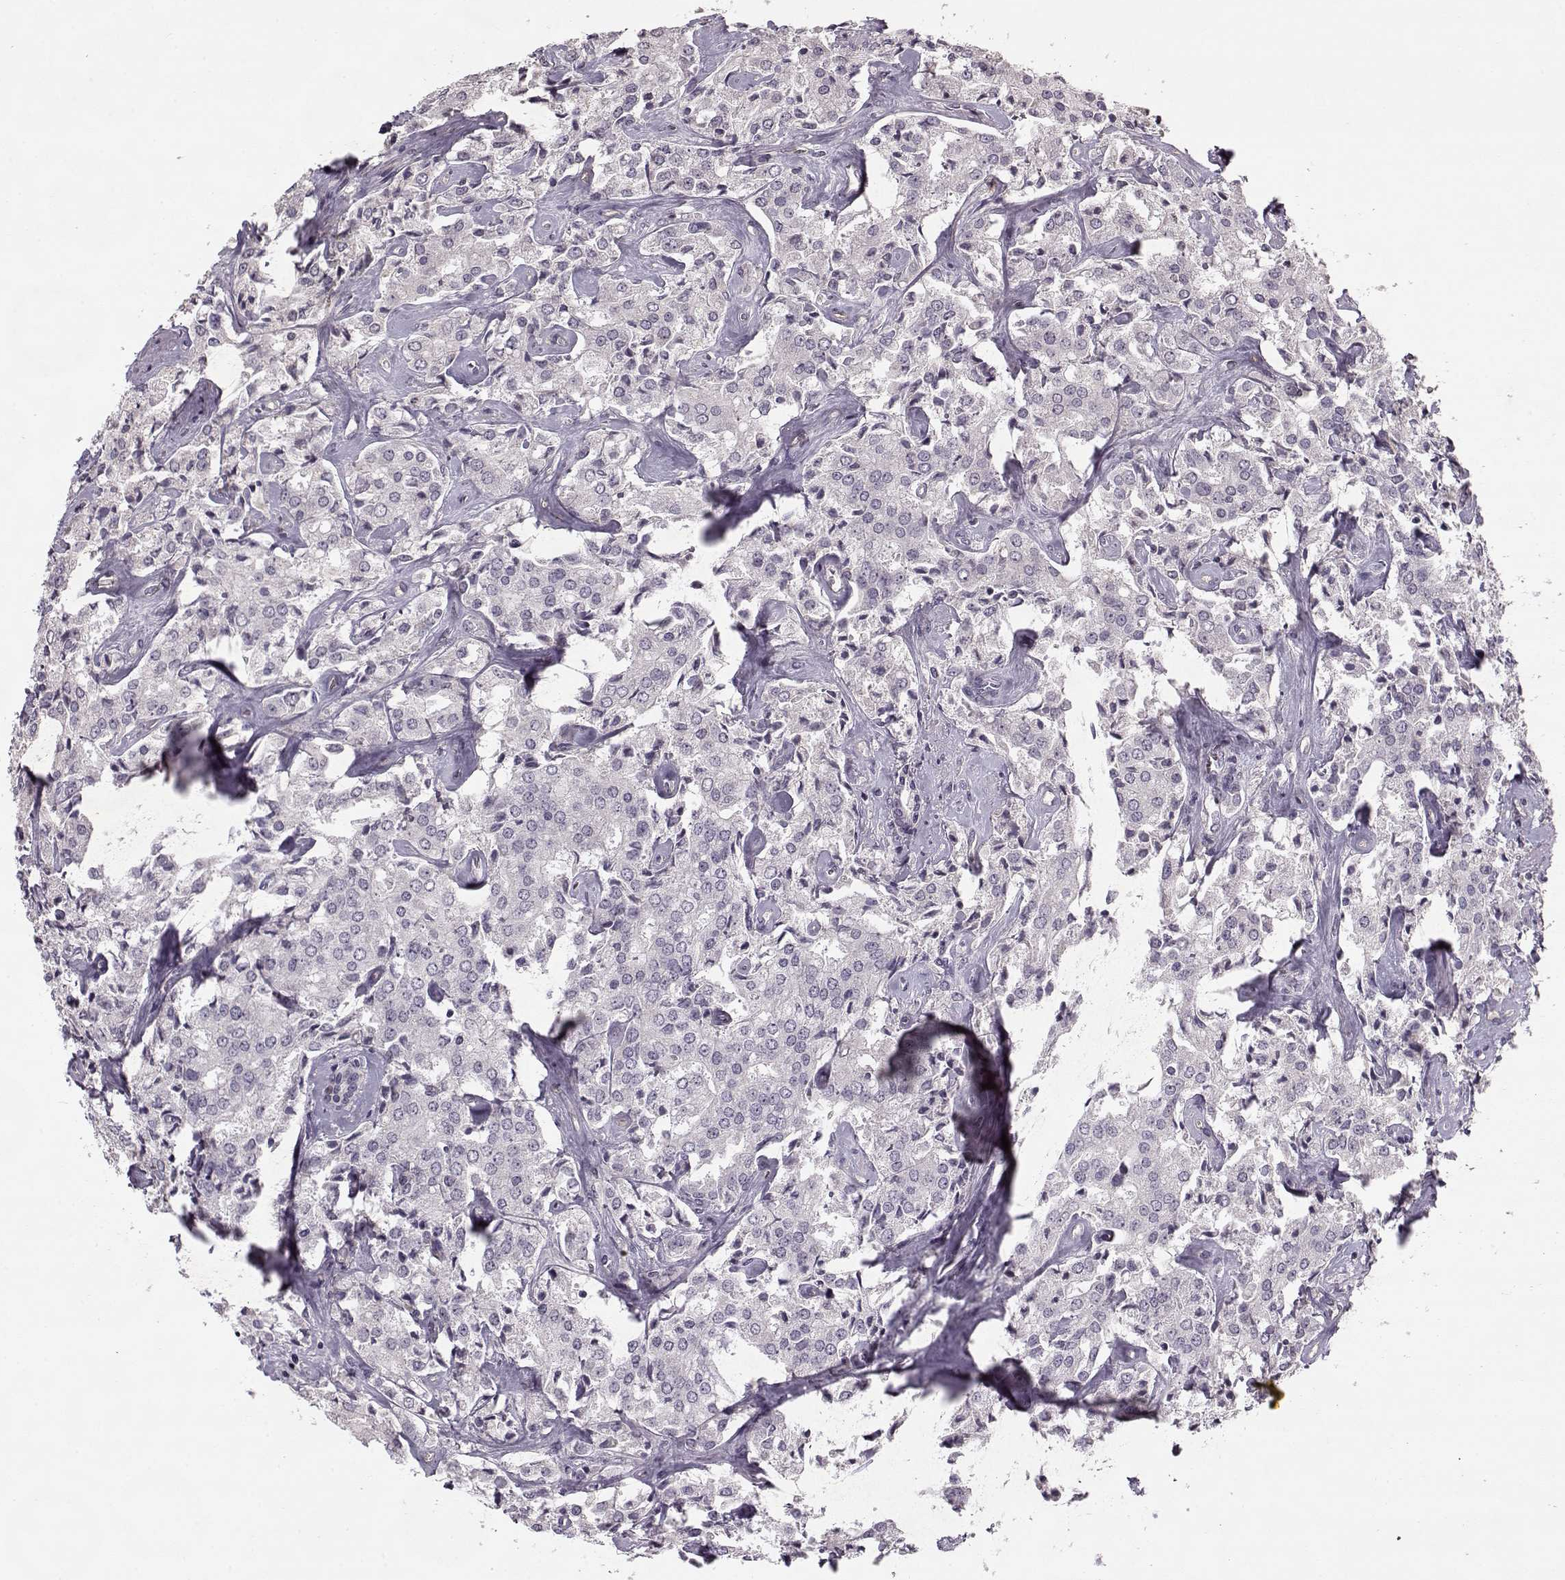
{"staining": {"intensity": "negative", "quantity": "none", "location": "none"}, "tissue": "prostate cancer", "cell_type": "Tumor cells", "image_type": "cancer", "snomed": [{"axis": "morphology", "description": "Adenocarcinoma, NOS"}, {"axis": "topography", "description": "Prostate"}], "caption": "The micrograph shows no staining of tumor cells in prostate cancer.", "gene": "ACOT11", "patient": {"sex": "male", "age": 66}}